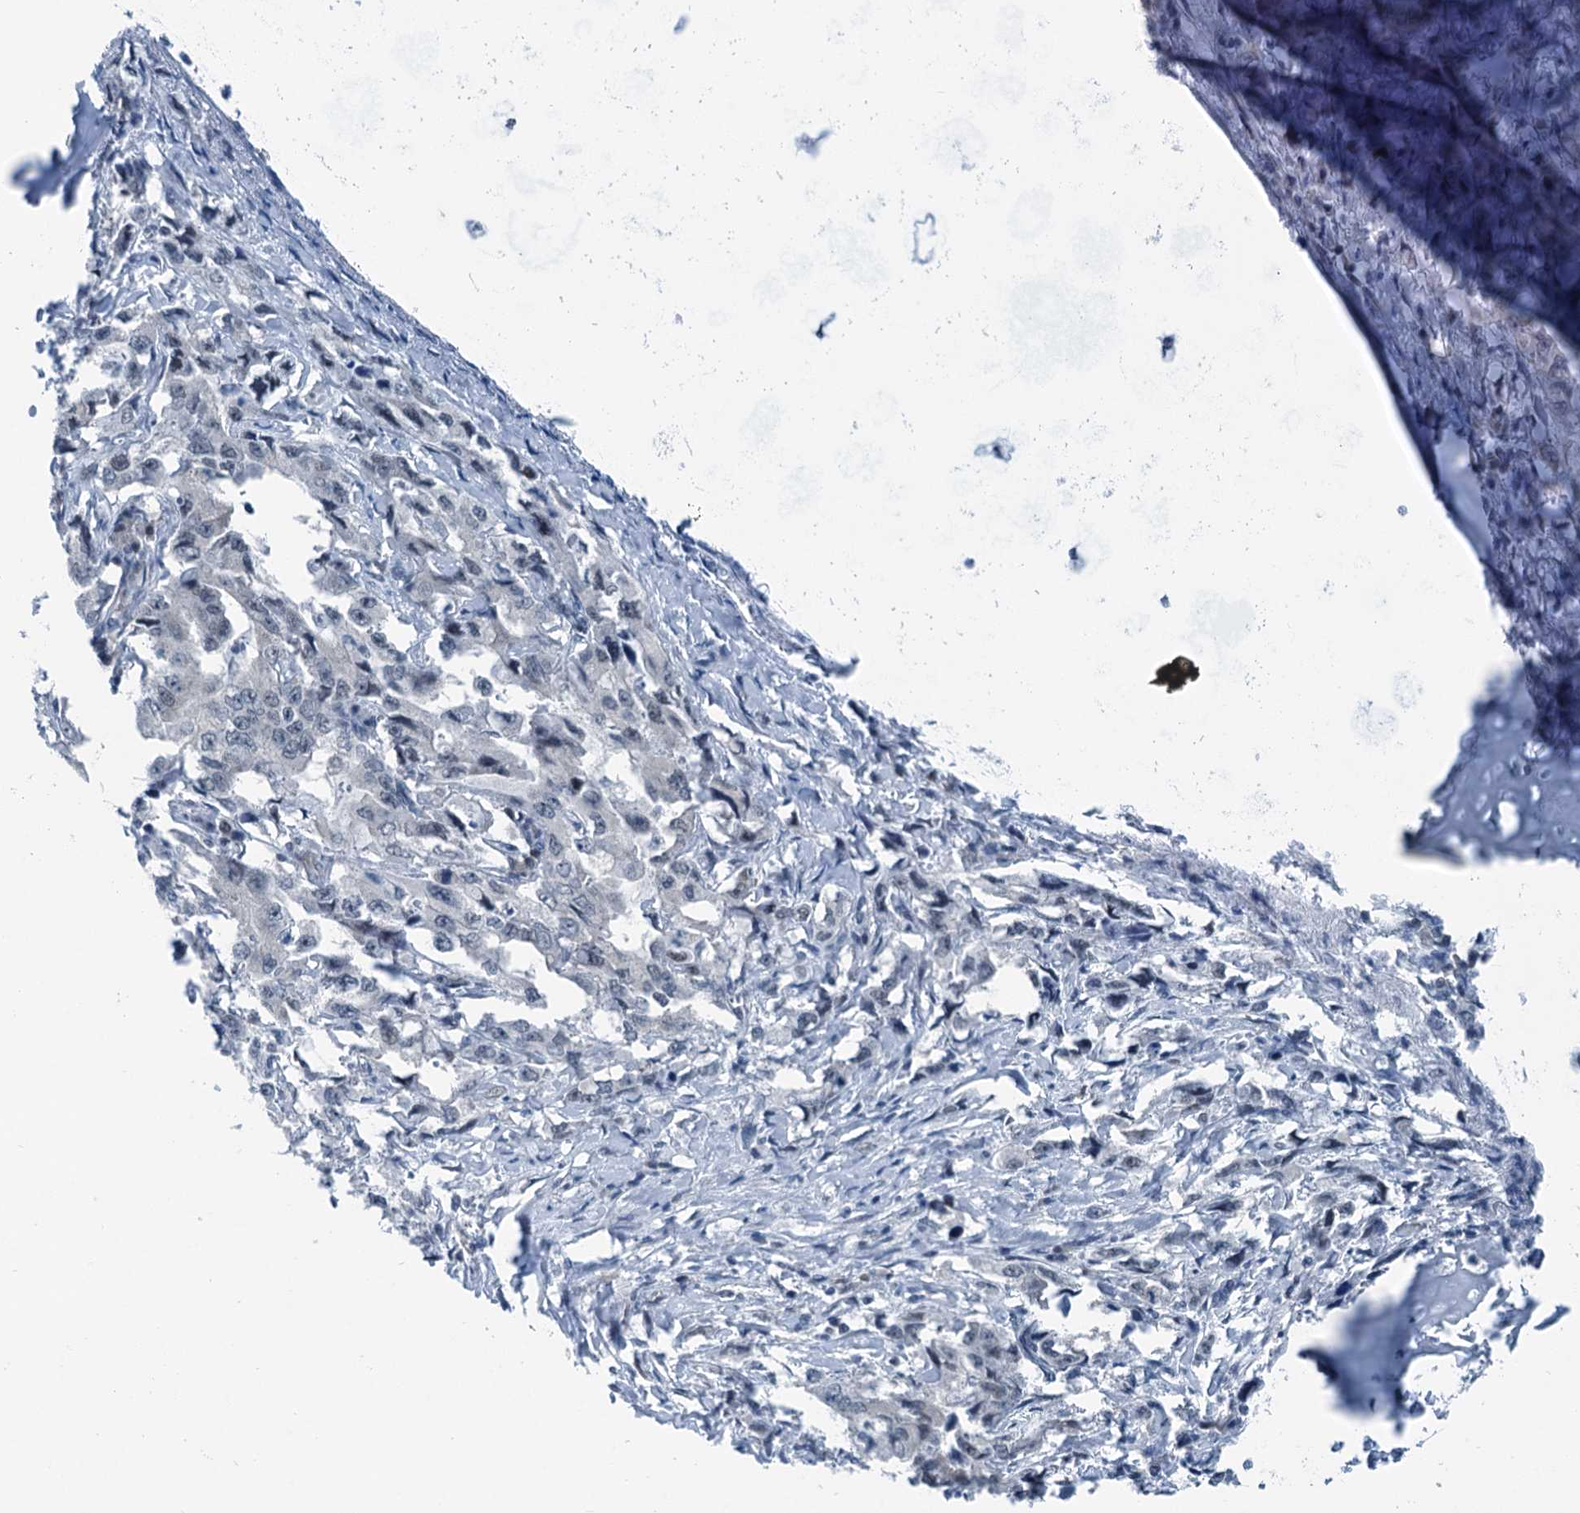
{"staining": {"intensity": "negative", "quantity": "none", "location": "none"}, "tissue": "lung cancer", "cell_type": "Tumor cells", "image_type": "cancer", "snomed": [{"axis": "morphology", "description": "Adenocarcinoma, NOS"}, {"axis": "topography", "description": "Lung"}], "caption": "Immunohistochemistry (IHC) photomicrograph of neoplastic tissue: adenocarcinoma (lung) stained with DAB exhibits no significant protein expression in tumor cells.", "gene": "TRPT1", "patient": {"sex": "female", "age": 51}}